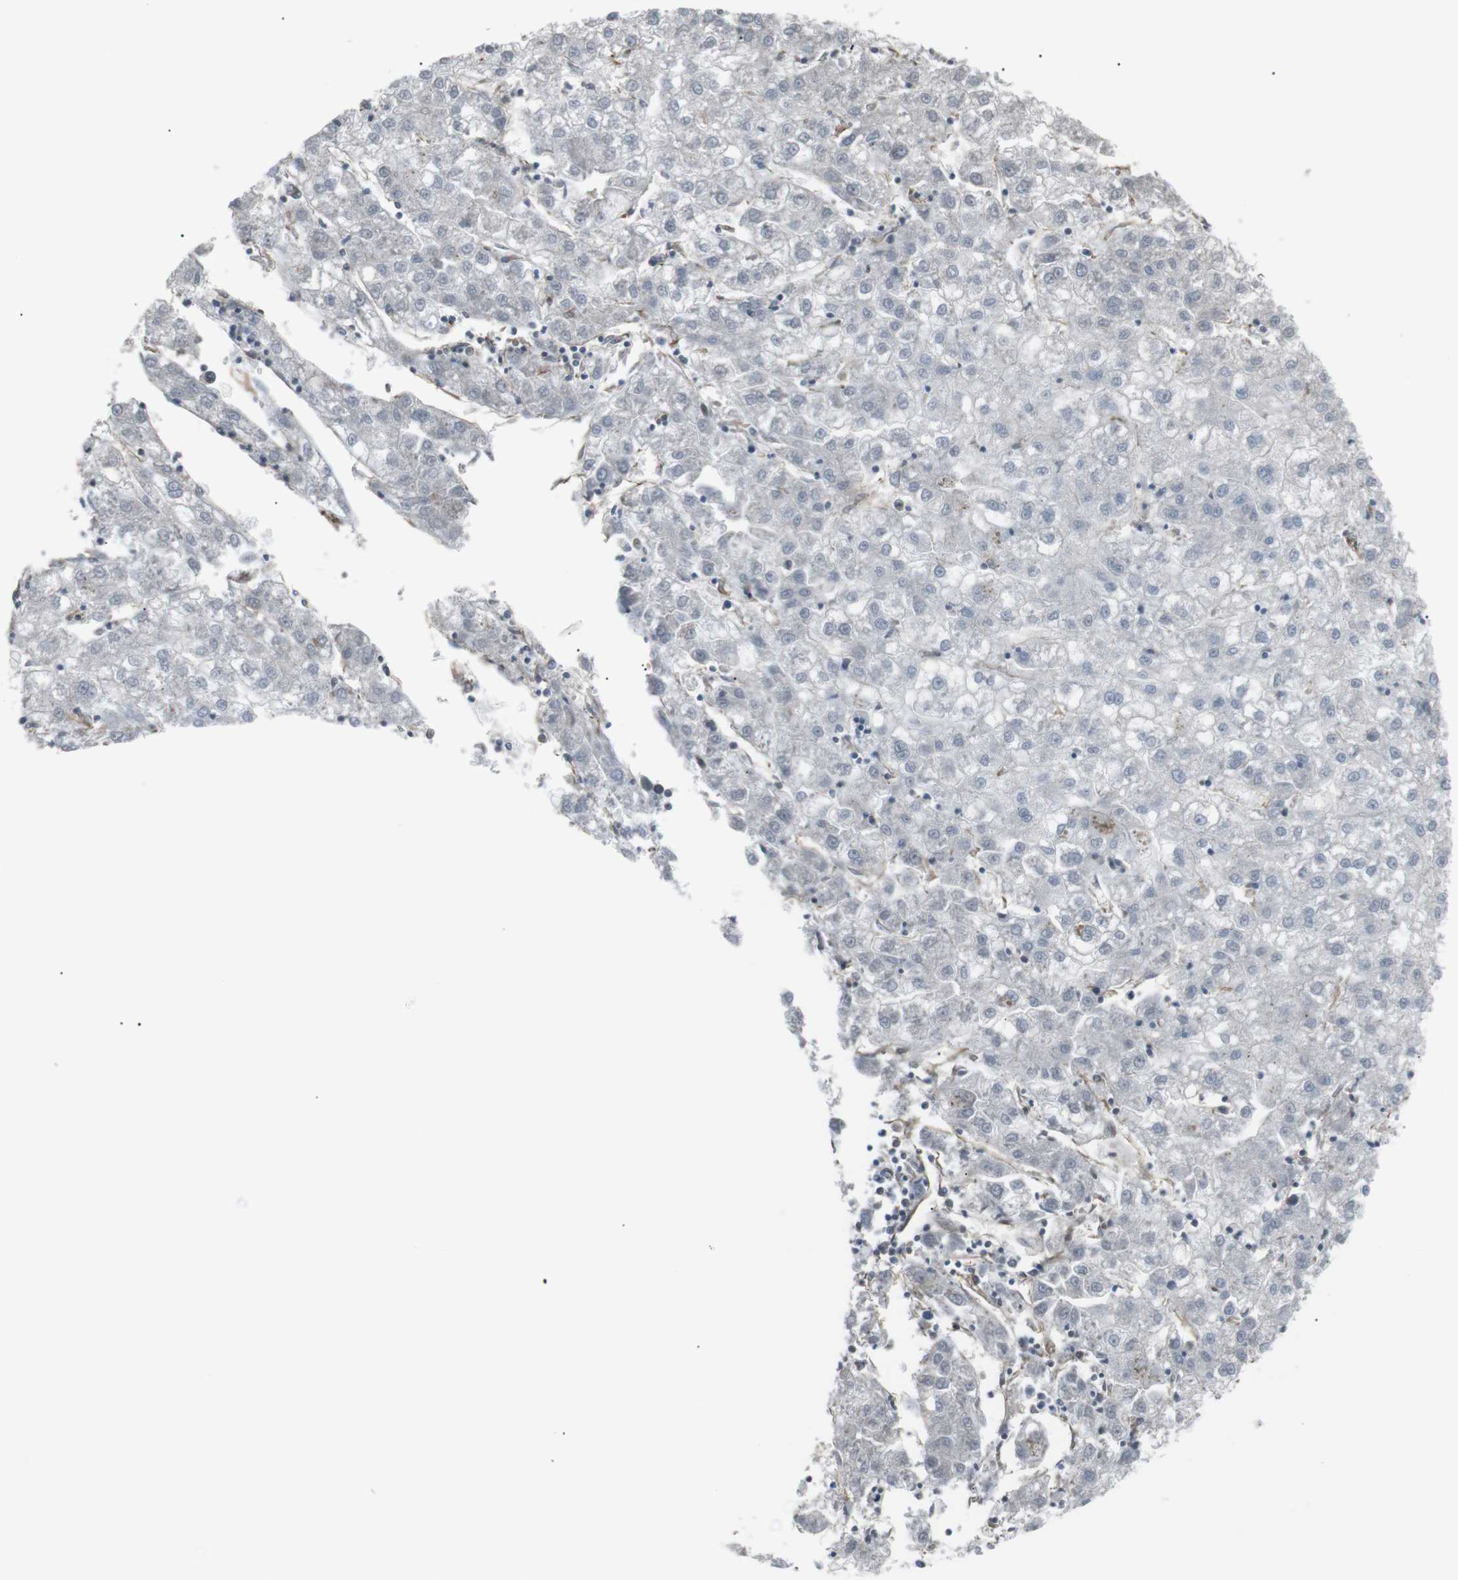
{"staining": {"intensity": "negative", "quantity": "none", "location": "none"}, "tissue": "liver cancer", "cell_type": "Tumor cells", "image_type": "cancer", "snomed": [{"axis": "morphology", "description": "Carcinoma, Hepatocellular, NOS"}, {"axis": "topography", "description": "Liver"}], "caption": "An IHC micrograph of liver cancer (hepatocellular carcinoma) is shown. There is no staining in tumor cells of liver cancer (hepatocellular carcinoma).", "gene": "TMEM141", "patient": {"sex": "male", "age": 72}}